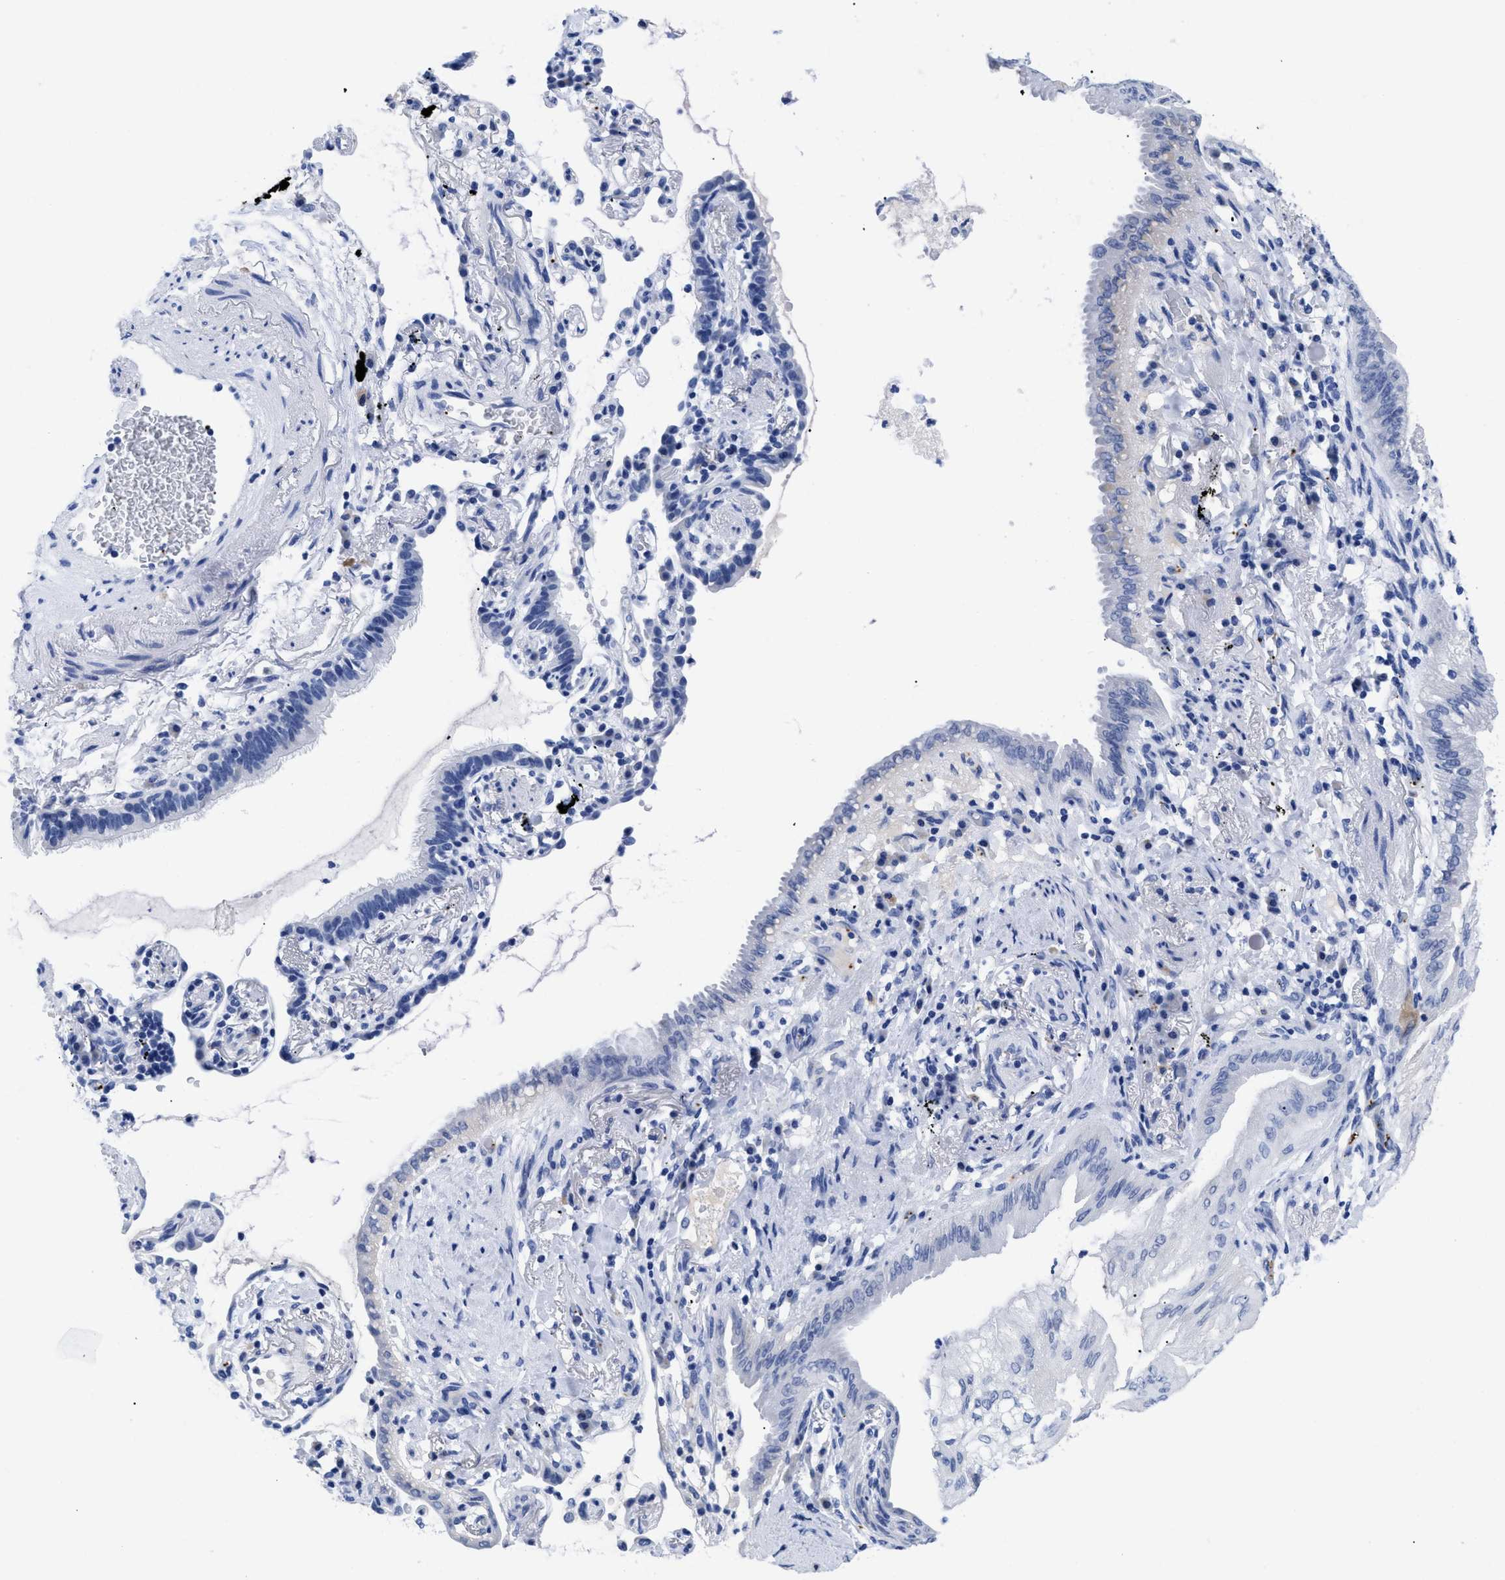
{"staining": {"intensity": "negative", "quantity": "none", "location": "none"}, "tissue": "lung cancer", "cell_type": "Tumor cells", "image_type": "cancer", "snomed": [{"axis": "morphology", "description": "Normal tissue, NOS"}, {"axis": "morphology", "description": "Adenocarcinoma, NOS"}, {"axis": "topography", "description": "Bronchus"}, {"axis": "topography", "description": "Lung"}], "caption": "Histopathology image shows no protein staining in tumor cells of lung adenocarcinoma tissue. Nuclei are stained in blue.", "gene": "TREML1", "patient": {"sex": "female", "age": 70}}